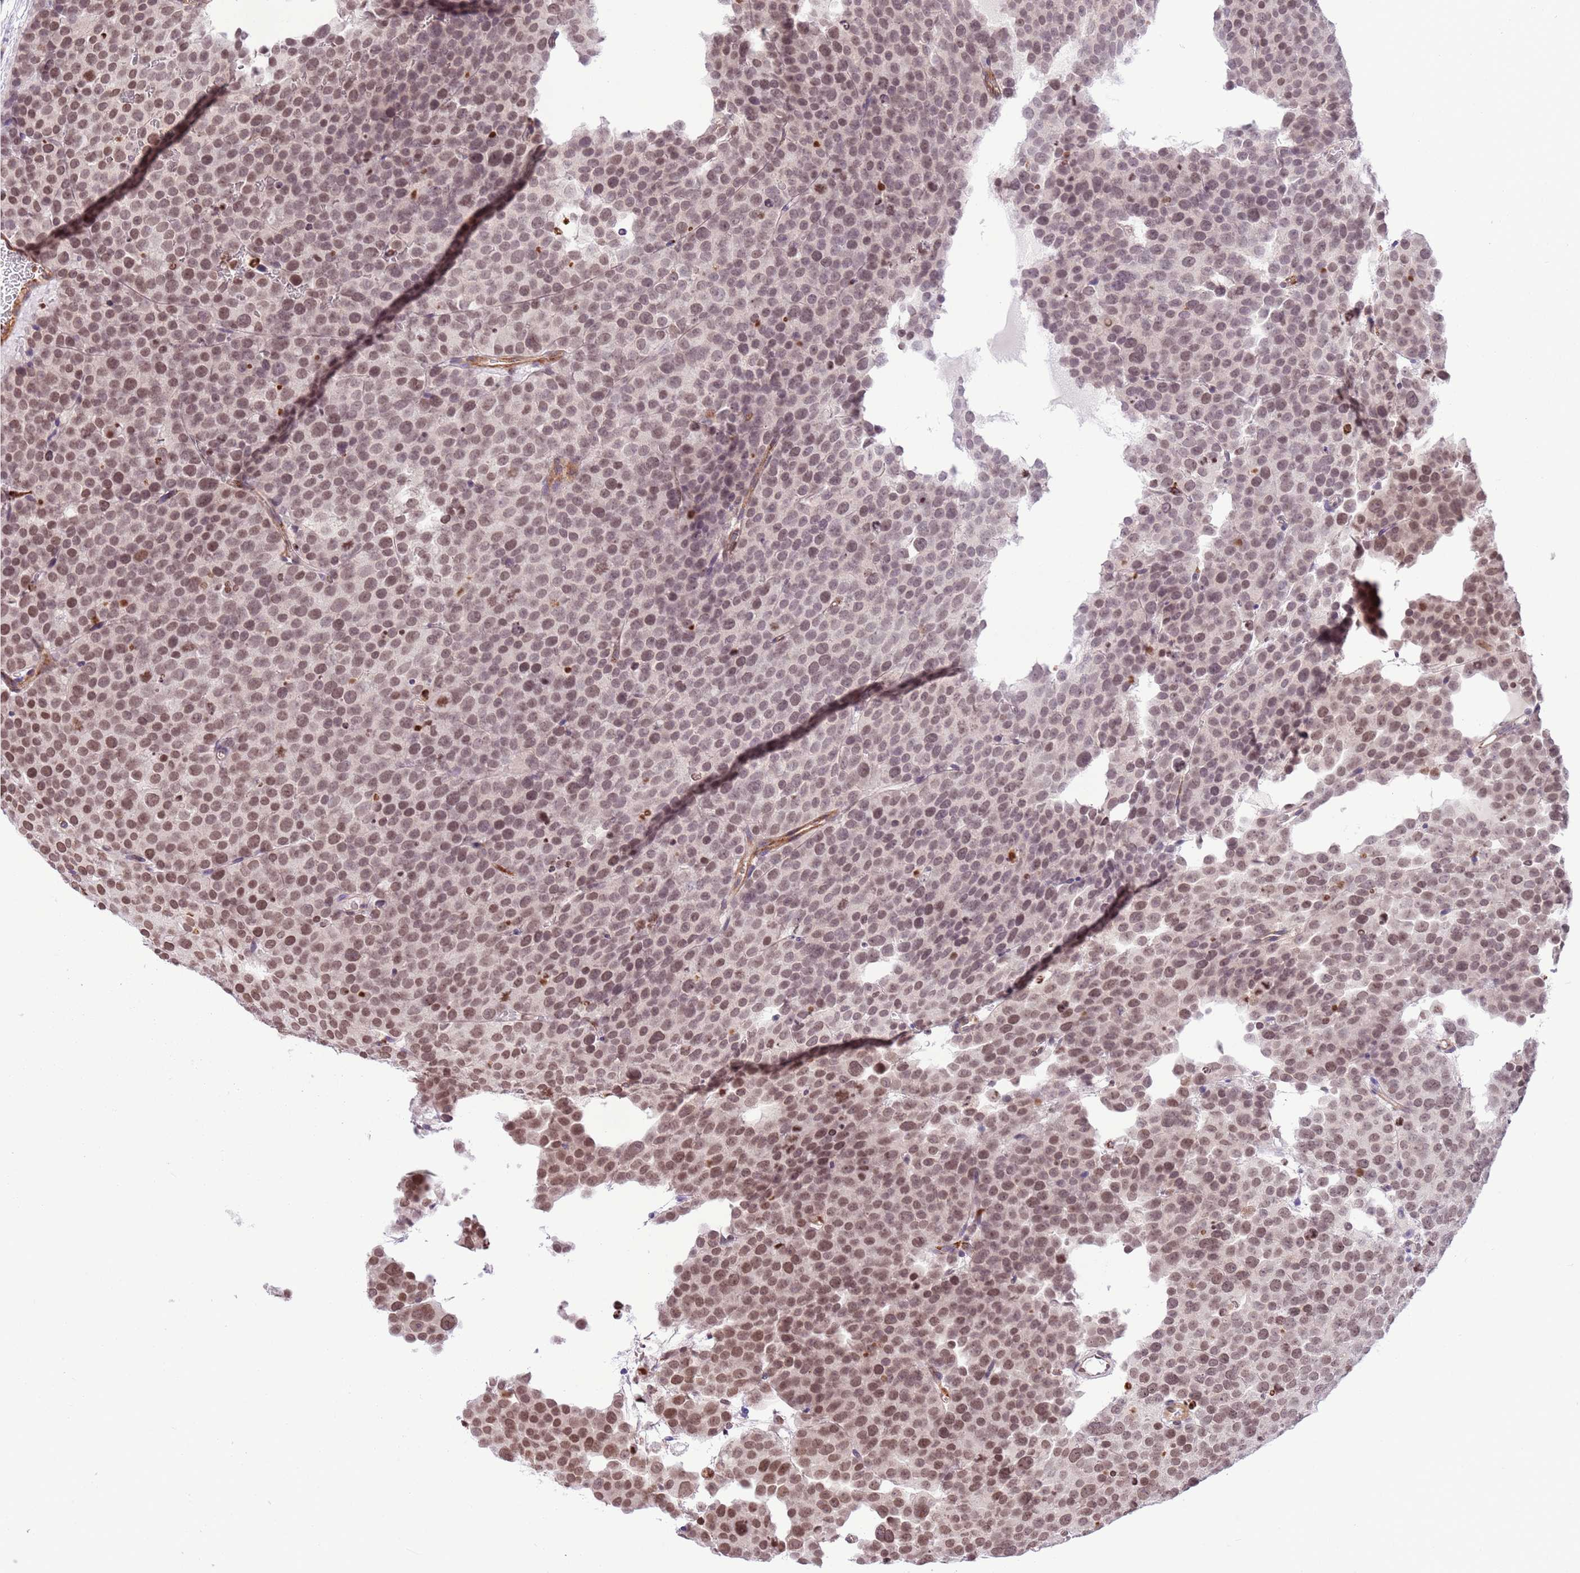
{"staining": {"intensity": "moderate", "quantity": ">75%", "location": "nuclear"}, "tissue": "testis cancer", "cell_type": "Tumor cells", "image_type": "cancer", "snomed": [{"axis": "morphology", "description": "Seminoma, NOS"}, {"axis": "topography", "description": "Testis"}], "caption": "High-magnification brightfield microscopy of testis cancer (seminoma) stained with DAB (3,3'-diaminobenzidine) (brown) and counterstained with hematoxylin (blue). tumor cells exhibit moderate nuclear staining is identified in about>75% of cells. The protein is shown in brown color, while the nuclei are stained blue.", "gene": "NRIP1", "patient": {"sex": "male", "age": 71}}